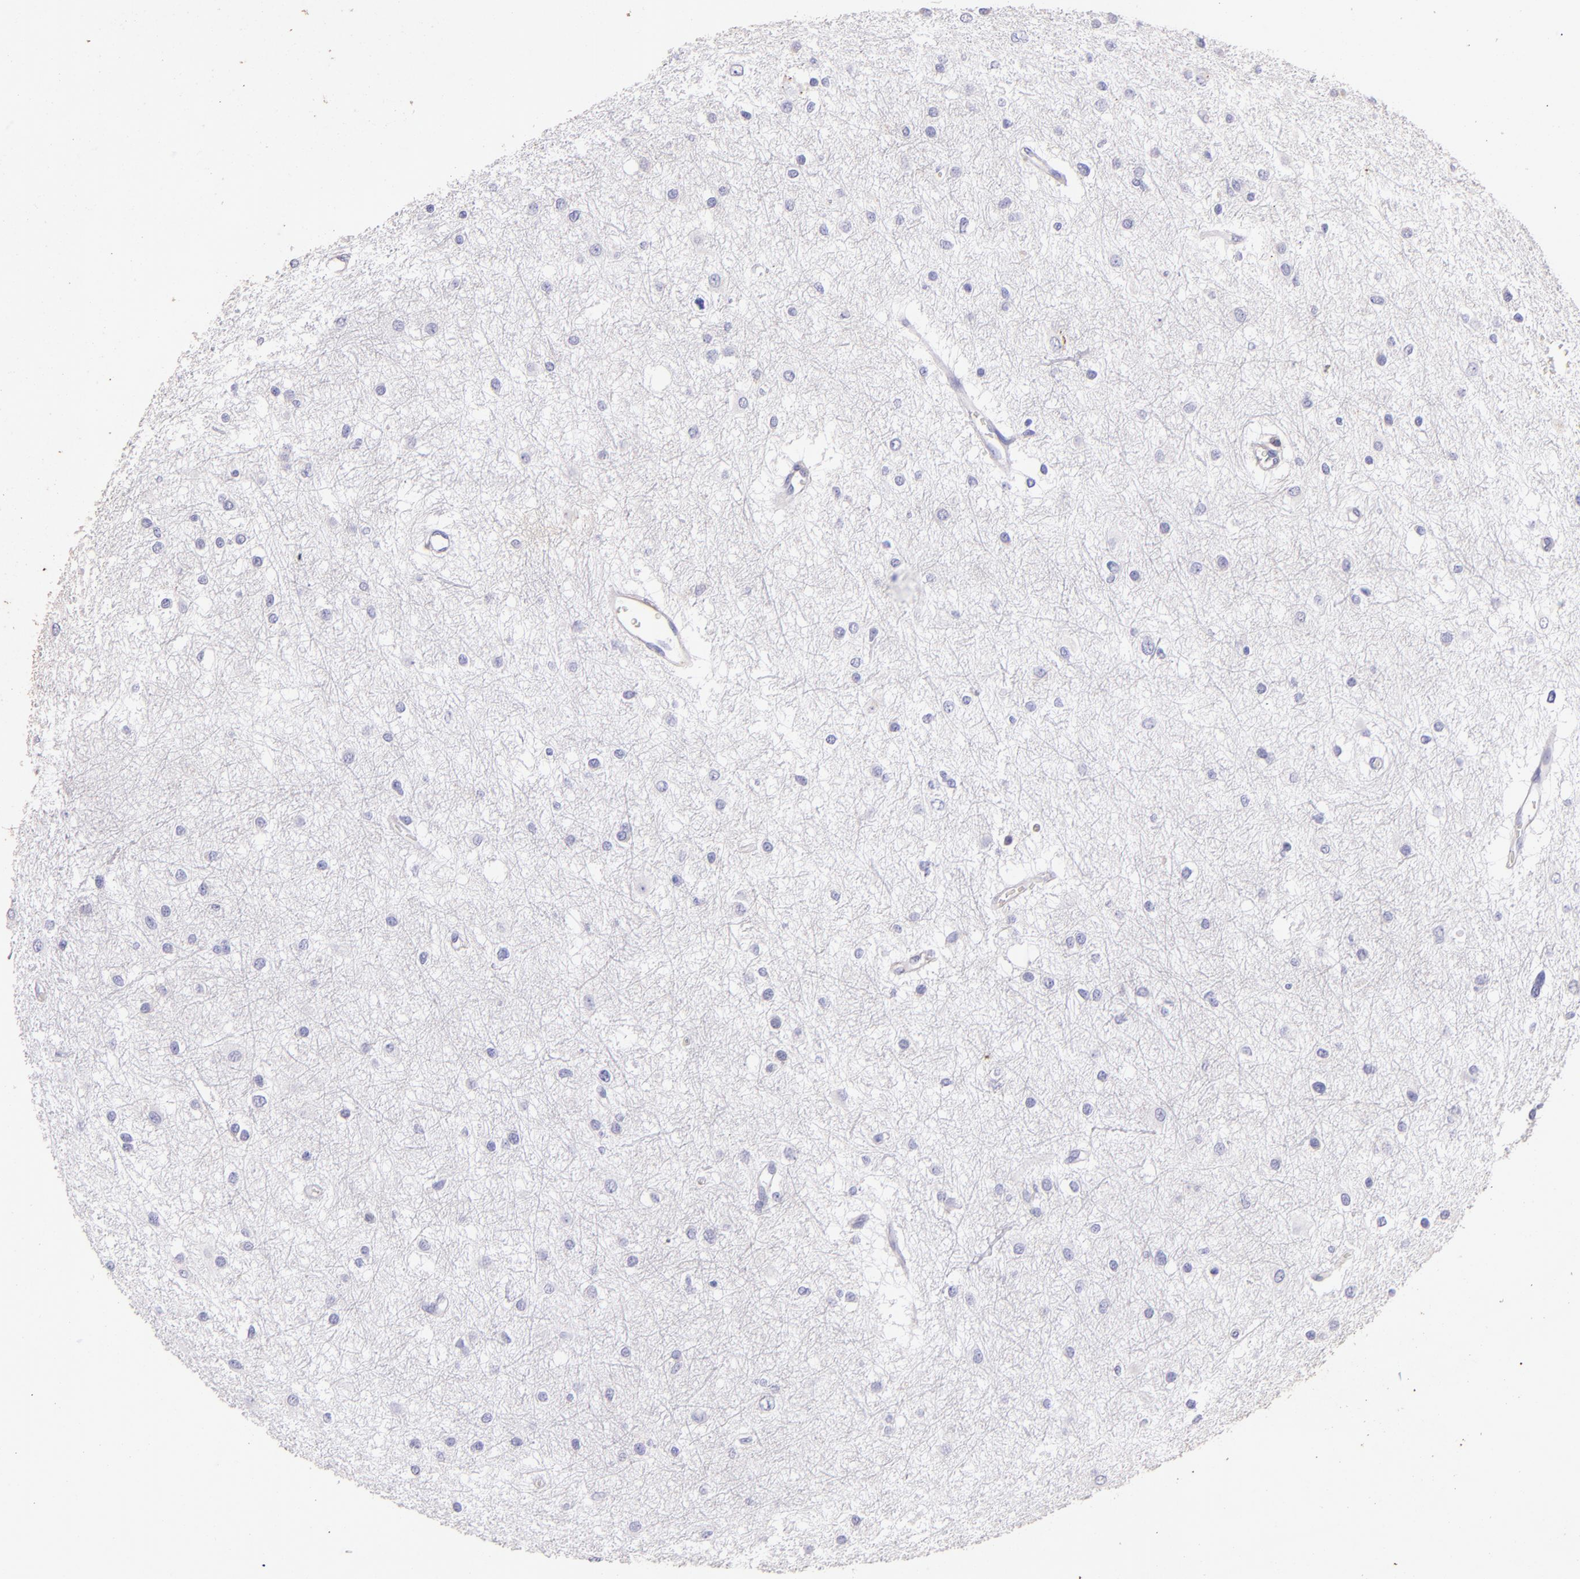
{"staining": {"intensity": "negative", "quantity": "none", "location": "none"}, "tissue": "glioma", "cell_type": "Tumor cells", "image_type": "cancer", "snomed": [{"axis": "morphology", "description": "Glioma, malignant, Low grade"}, {"axis": "topography", "description": "Brain"}], "caption": "Malignant glioma (low-grade) was stained to show a protein in brown. There is no significant expression in tumor cells.", "gene": "RET", "patient": {"sex": "female", "age": 36}}